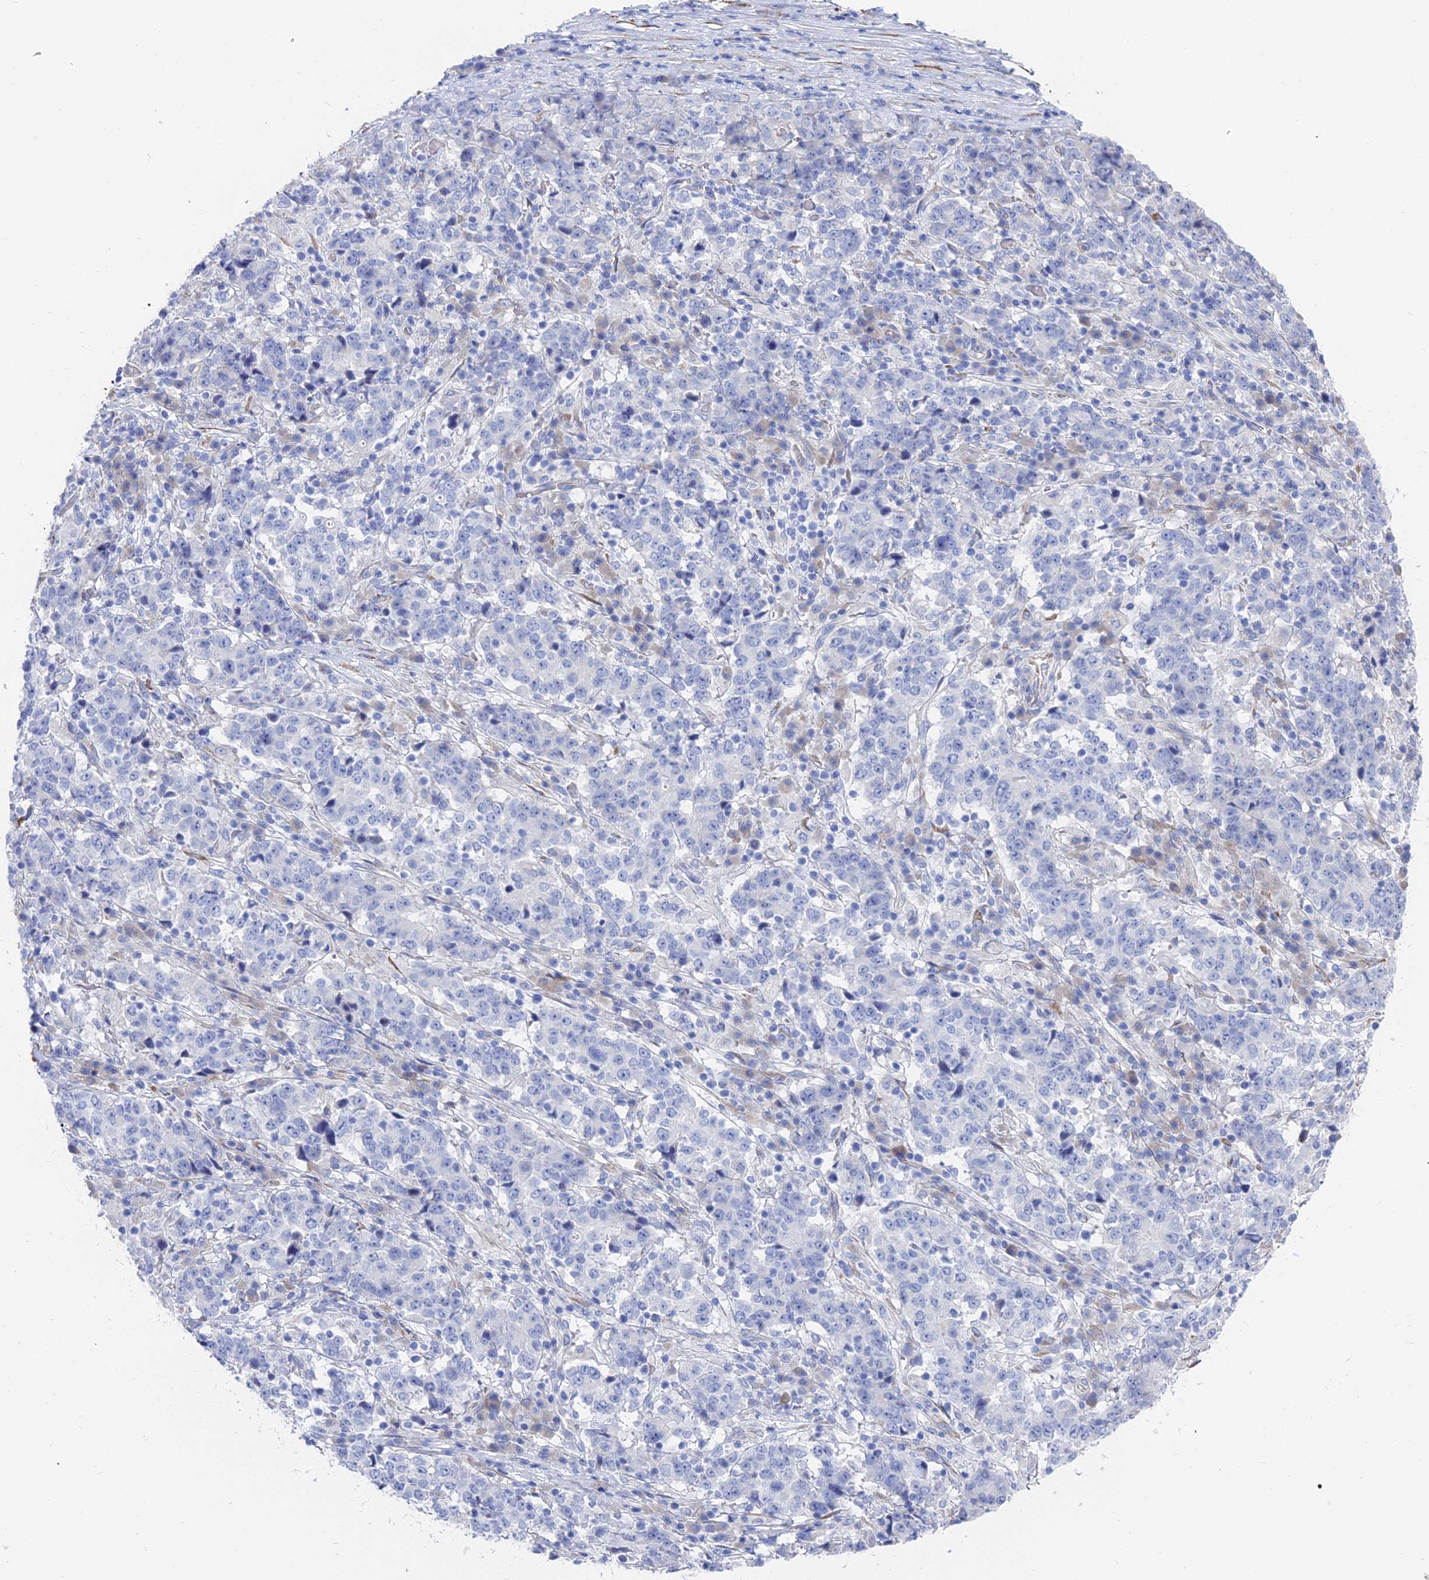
{"staining": {"intensity": "negative", "quantity": "none", "location": "none"}, "tissue": "stomach cancer", "cell_type": "Tumor cells", "image_type": "cancer", "snomed": [{"axis": "morphology", "description": "Adenocarcinoma, NOS"}, {"axis": "topography", "description": "Stomach"}], "caption": "Immunohistochemical staining of stomach cancer displays no significant positivity in tumor cells.", "gene": "TNNT3", "patient": {"sex": "male", "age": 59}}